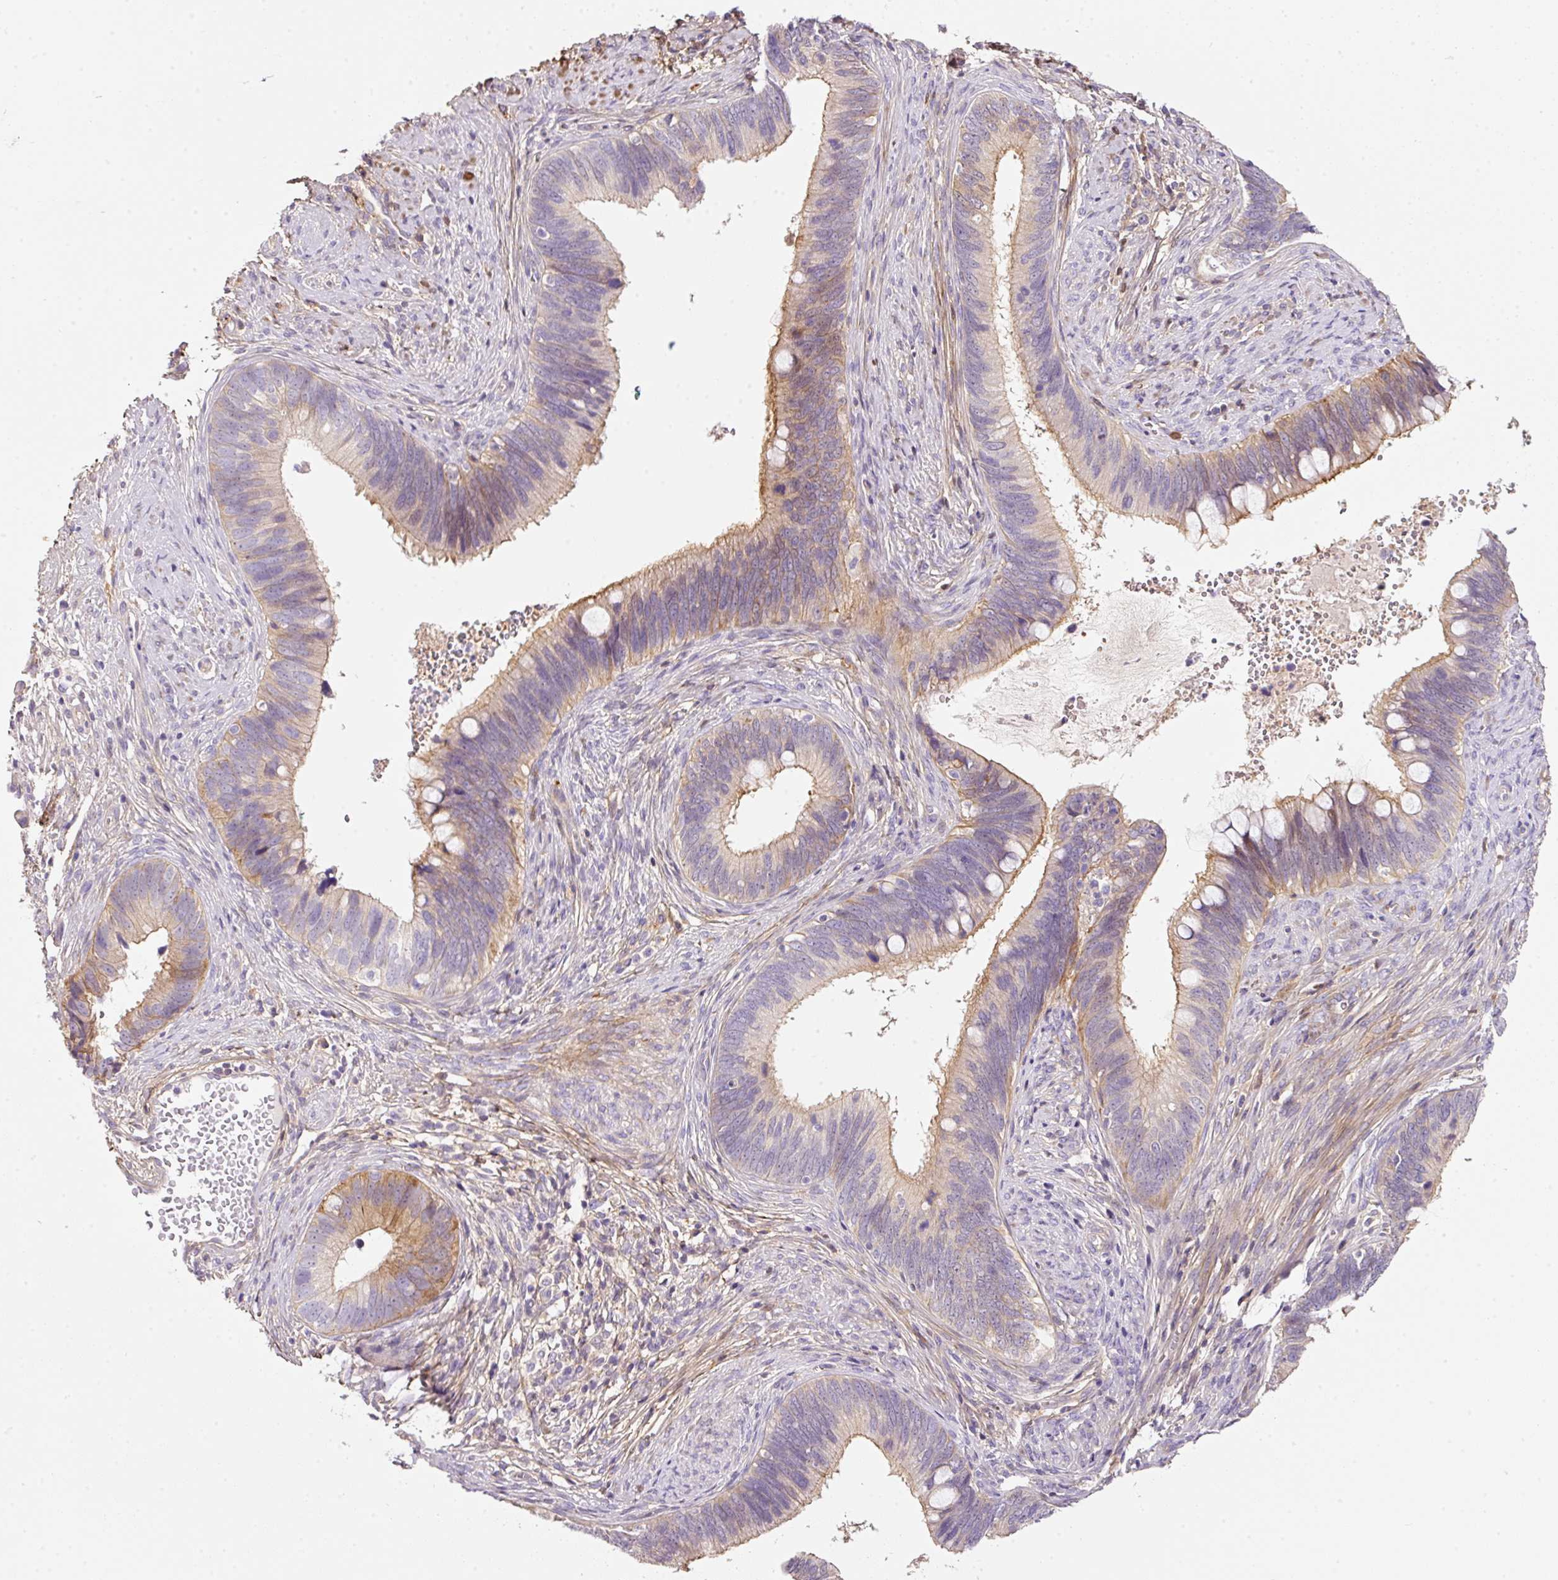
{"staining": {"intensity": "moderate", "quantity": "25%-75%", "location": "cytoplasmic/membranous"}, "tissue": "cervical cancer", "cell_type": "Tumor cells", "image_type": "cancer", "snomed": [{"axis": "morphology", "description": "Adenocarcinoma, NOS"}, {"axis": "topography", "description": "Cervix"}], "caption": "Immunohistochemical staining of cervical adenocarcinoma demonstrates moderate cytoplasmic/membranous protein positivity in approximately 25%-75% of tumor cells.", "gene": "SOS2", "patient": {"sex": "female", "age": 42}}